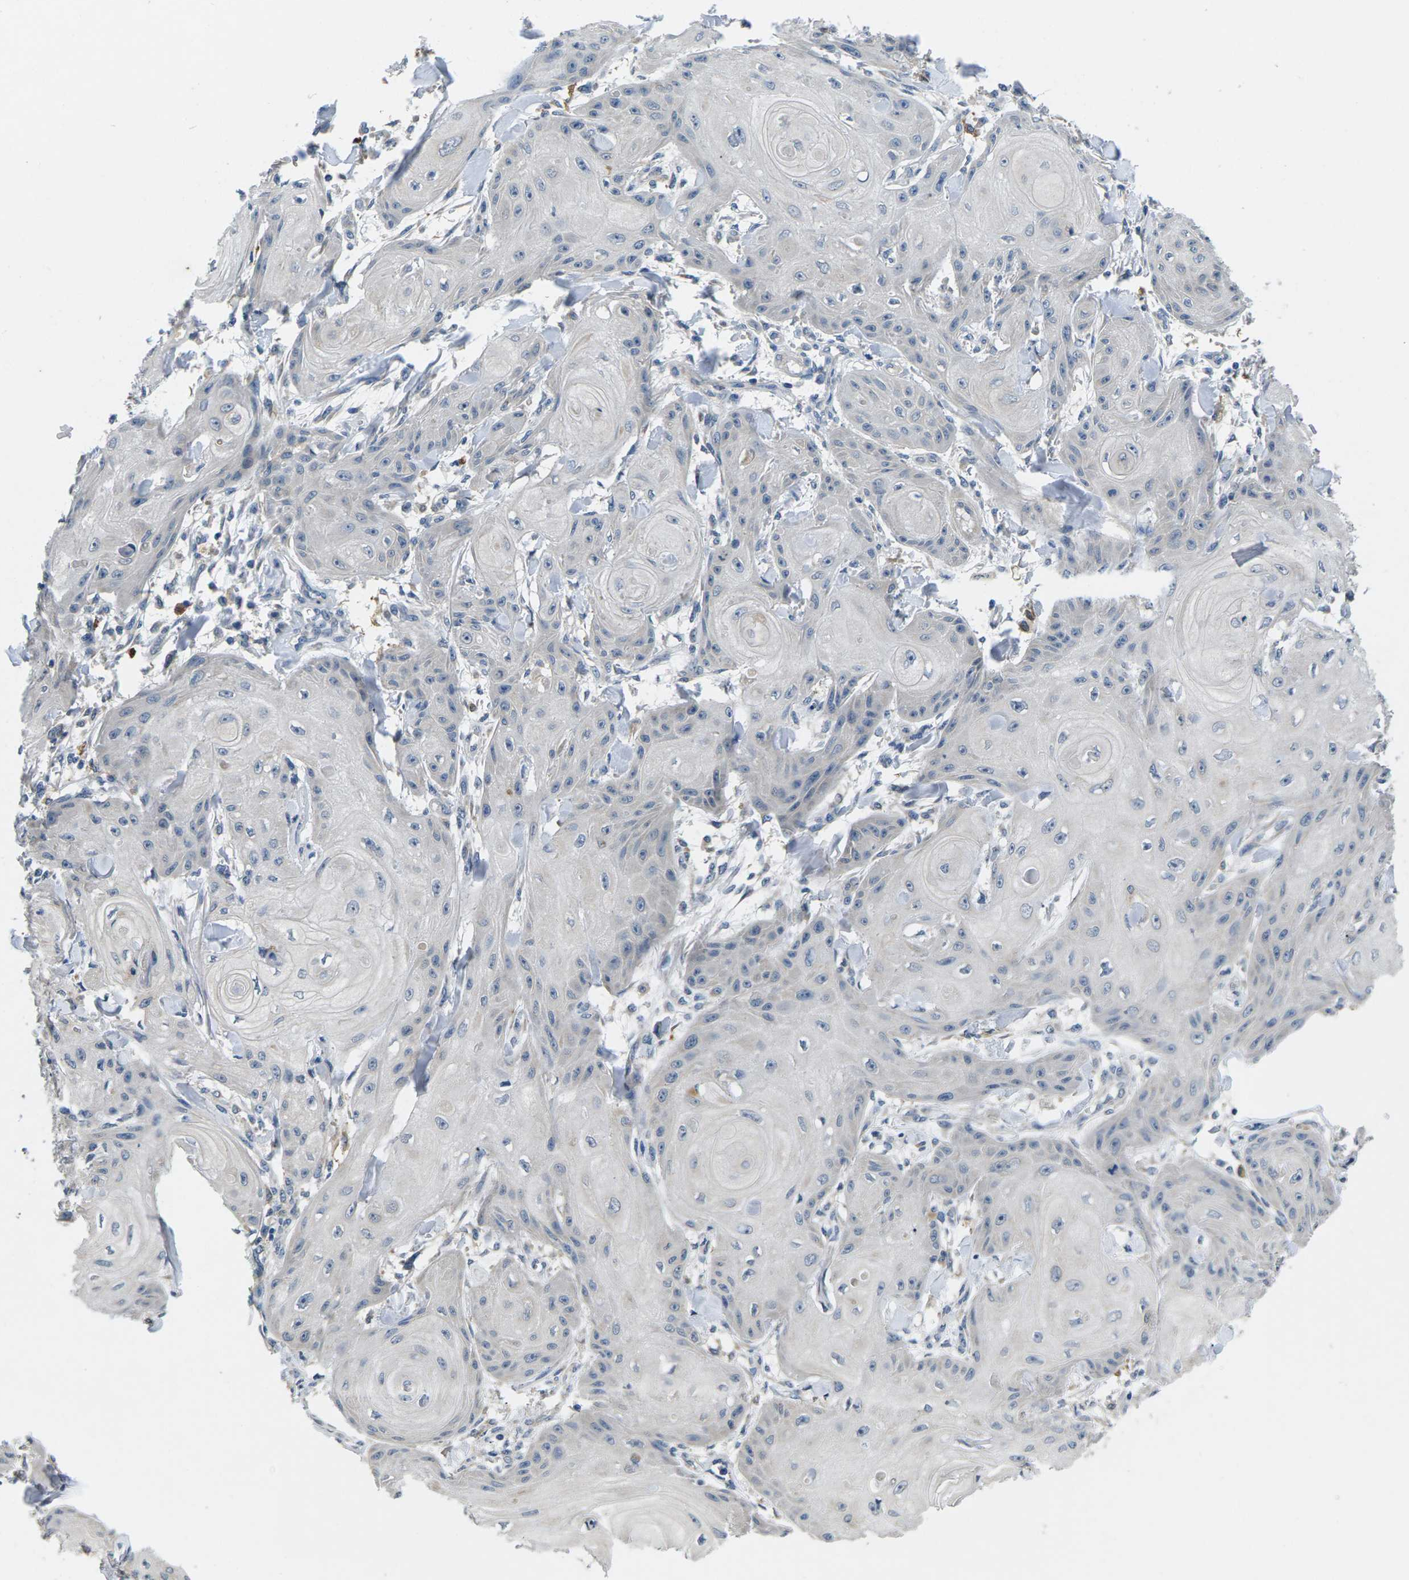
{"staining": {"intensity": "negative", "quantity": "none", "location": "none"}, "tissue": "skin cancer", "cell_type": "Tumor cells", "image_type": "cancer", "snomed": [{"axis": "morphology", "description": "Squamous cell carcinoma, NOS"}, {"axis": "topography", "description": "Skin"}], "caption": "A photomicrograph of human skin squamous cell carcinoma is negative for staining in tumor cells. (DAB immunohistochemistry with hematoxylin counter stain).", "gene": "ERGIC3", "patient": {"sex": "male", "age": 74}}